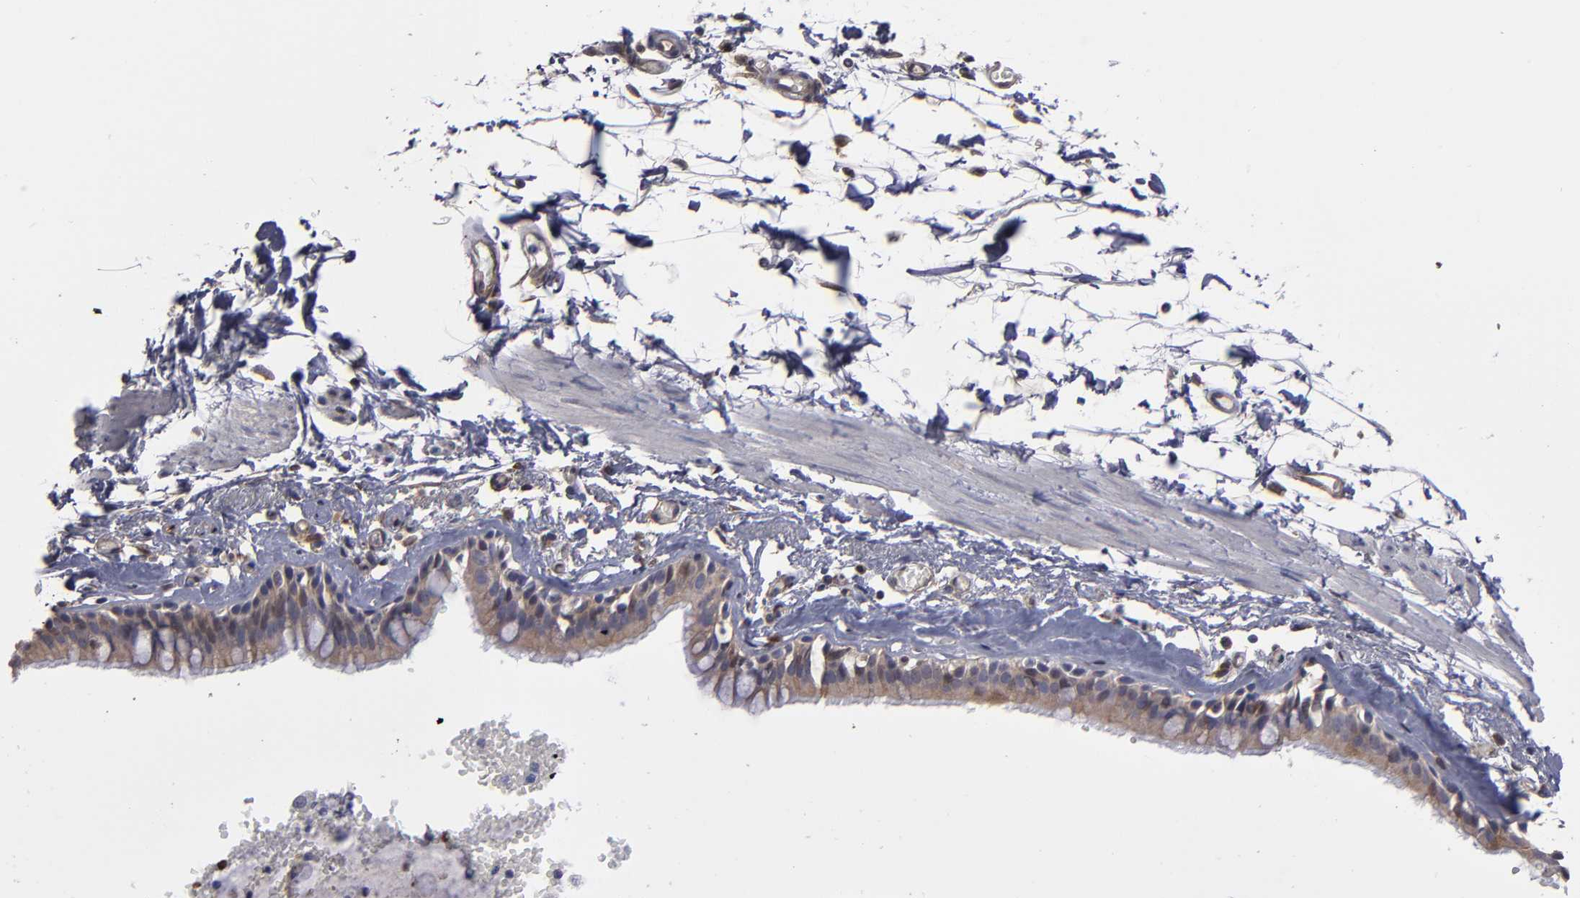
{"staining": {"intensity": "weak", "quantity": ">75%", "location": "cytoplasmic/membranous"}, "tissue": "bronchus", "cell_type": "Respiratory epithelial cells", "image_type": "normal", "snomed": [{"axis": "morphology", "description": "Normal tissue, NOS"}, {"axis": "topography", "description": "Bronchus"}, {"axis": "topography", "description": "Lung"}], "caption": "Weak cytoplasmic/membranous protein expression is seen in approximately >75% of respiratory epithelial cells in bronchus.", "gene": "NDRG2", "patient": {"sex": "female", "age": 56}}